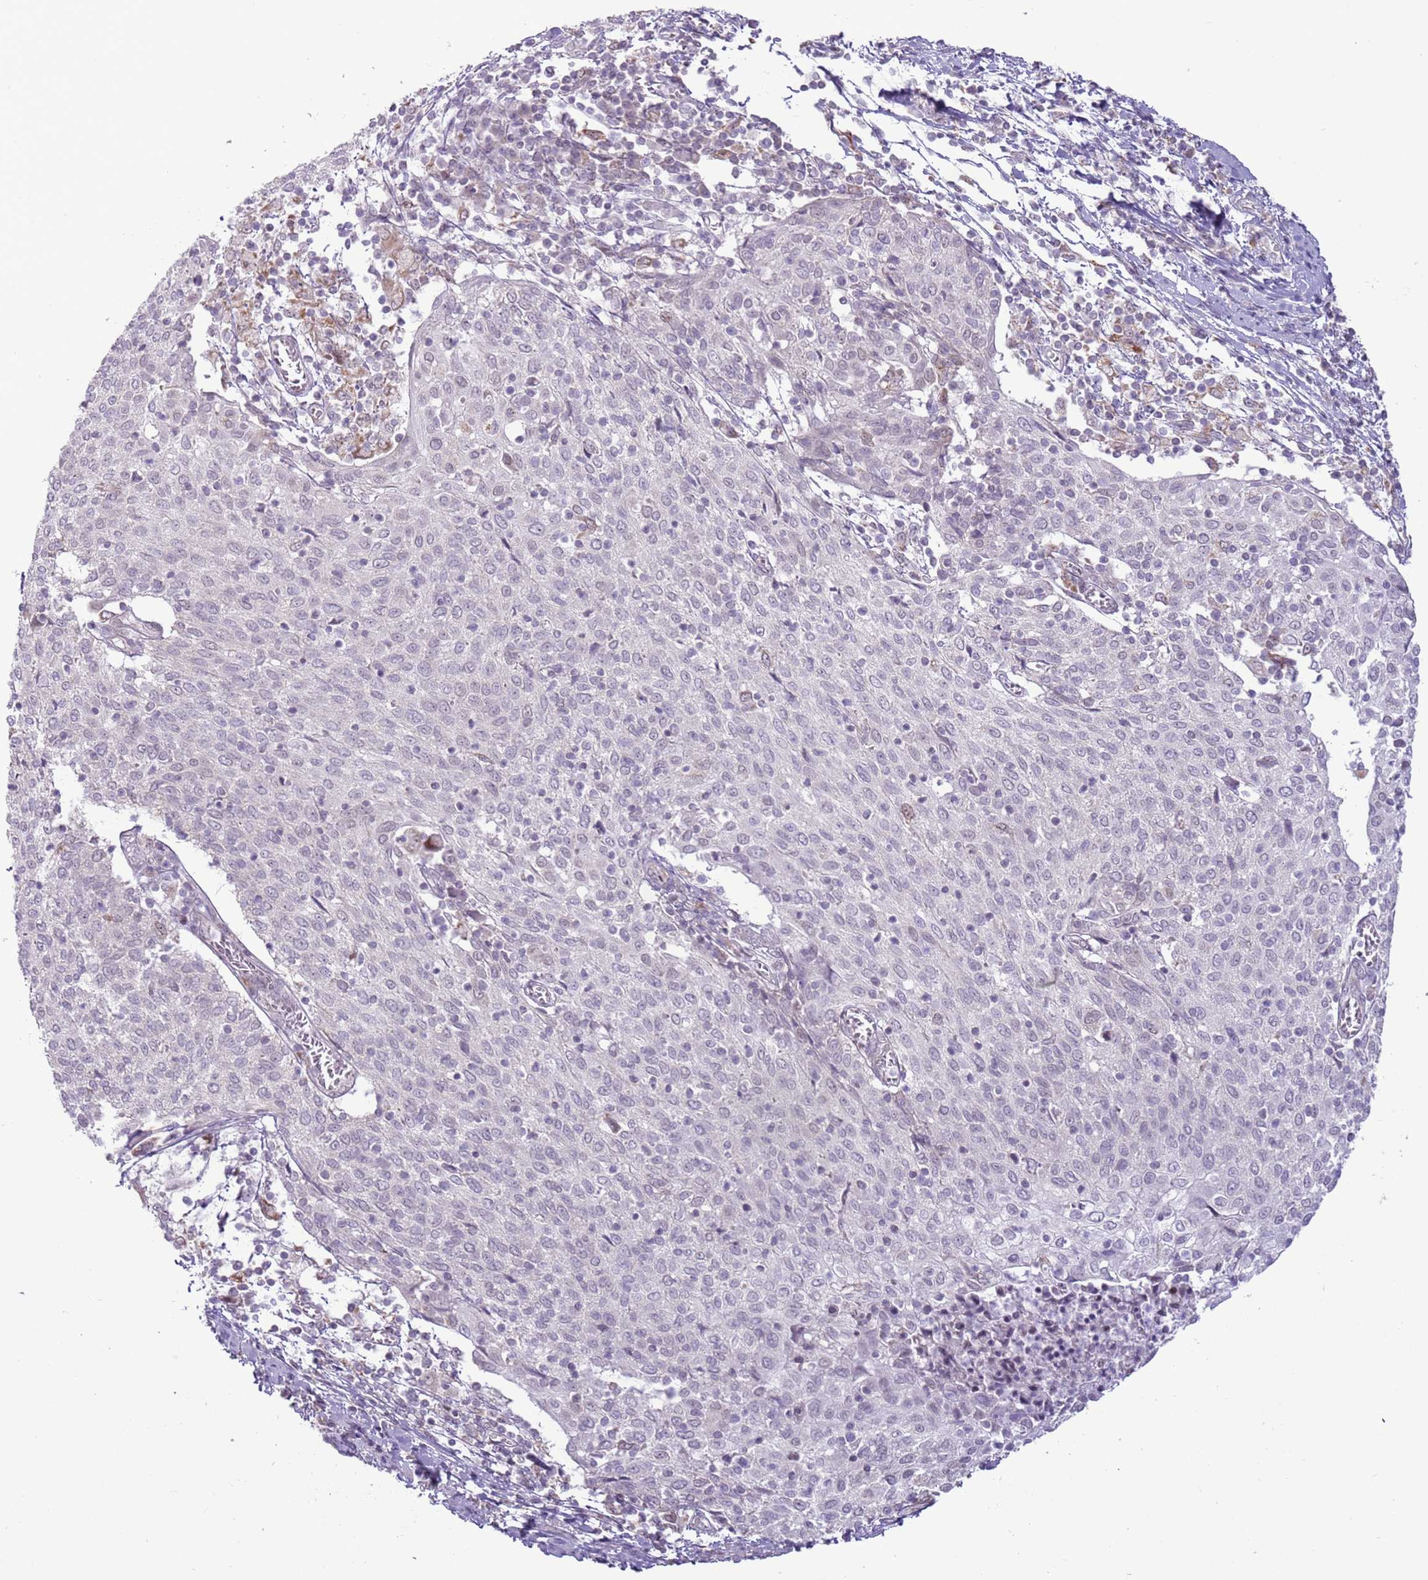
{"staining": {"intensity": "negative", "quantity": "none", "location": "none"}, "tissue": "cervical cancer", "cell_type": "Tumor cells", "image_type": "cancer", "snomed": [{"axis": "morphology", "description": "Squamous cell carcinoma, NOS"}, {"axis": "topography", "description": "Cervix"}], "caption": "Immunohistochemistry (IHC) of human cervical squamous cell carcinoma demonstrates no positivity in tumor cells.", "gene": "MLLT11", "patient": {"sex": "female", "age": 52}}